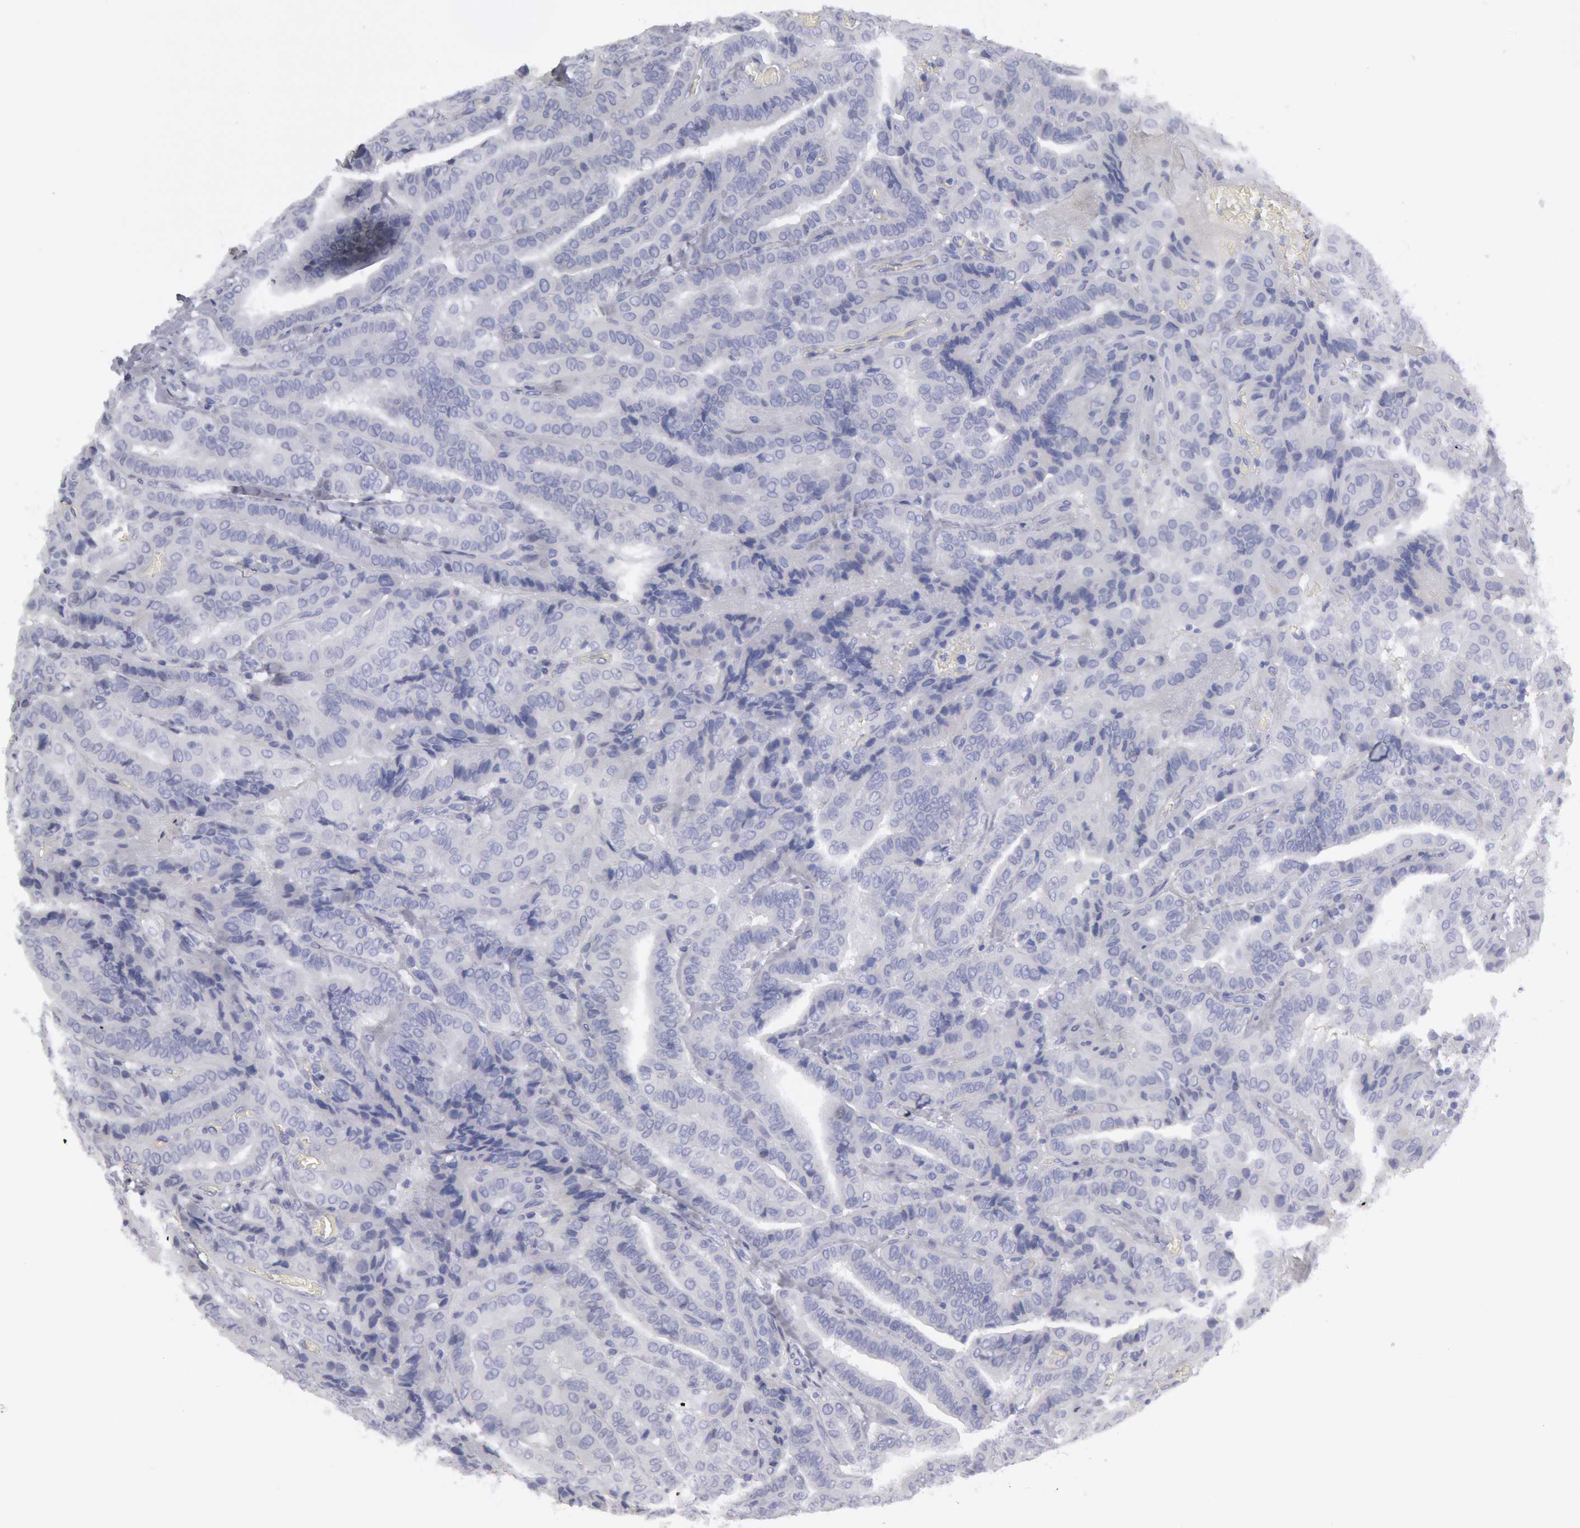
{"staining": {"intensity": "negative", "quantity": "none", "location": "none"}, "tissue": "thyroid cancer", "cell_type": "Tumor cells", "image_type": "cancer", "snomed": [{"axis": "morphology", "description": "Papillary adenocarcinoma, NOS"}, {"axis": "topography", "description": "Thyroid gland"}], "caption": "Image shows no protein staining in tumor cells of thyroid papillary adenocarcinoma tissue.", "gene": "FHL1", "patient": {"sex": "female", "age": 71}}